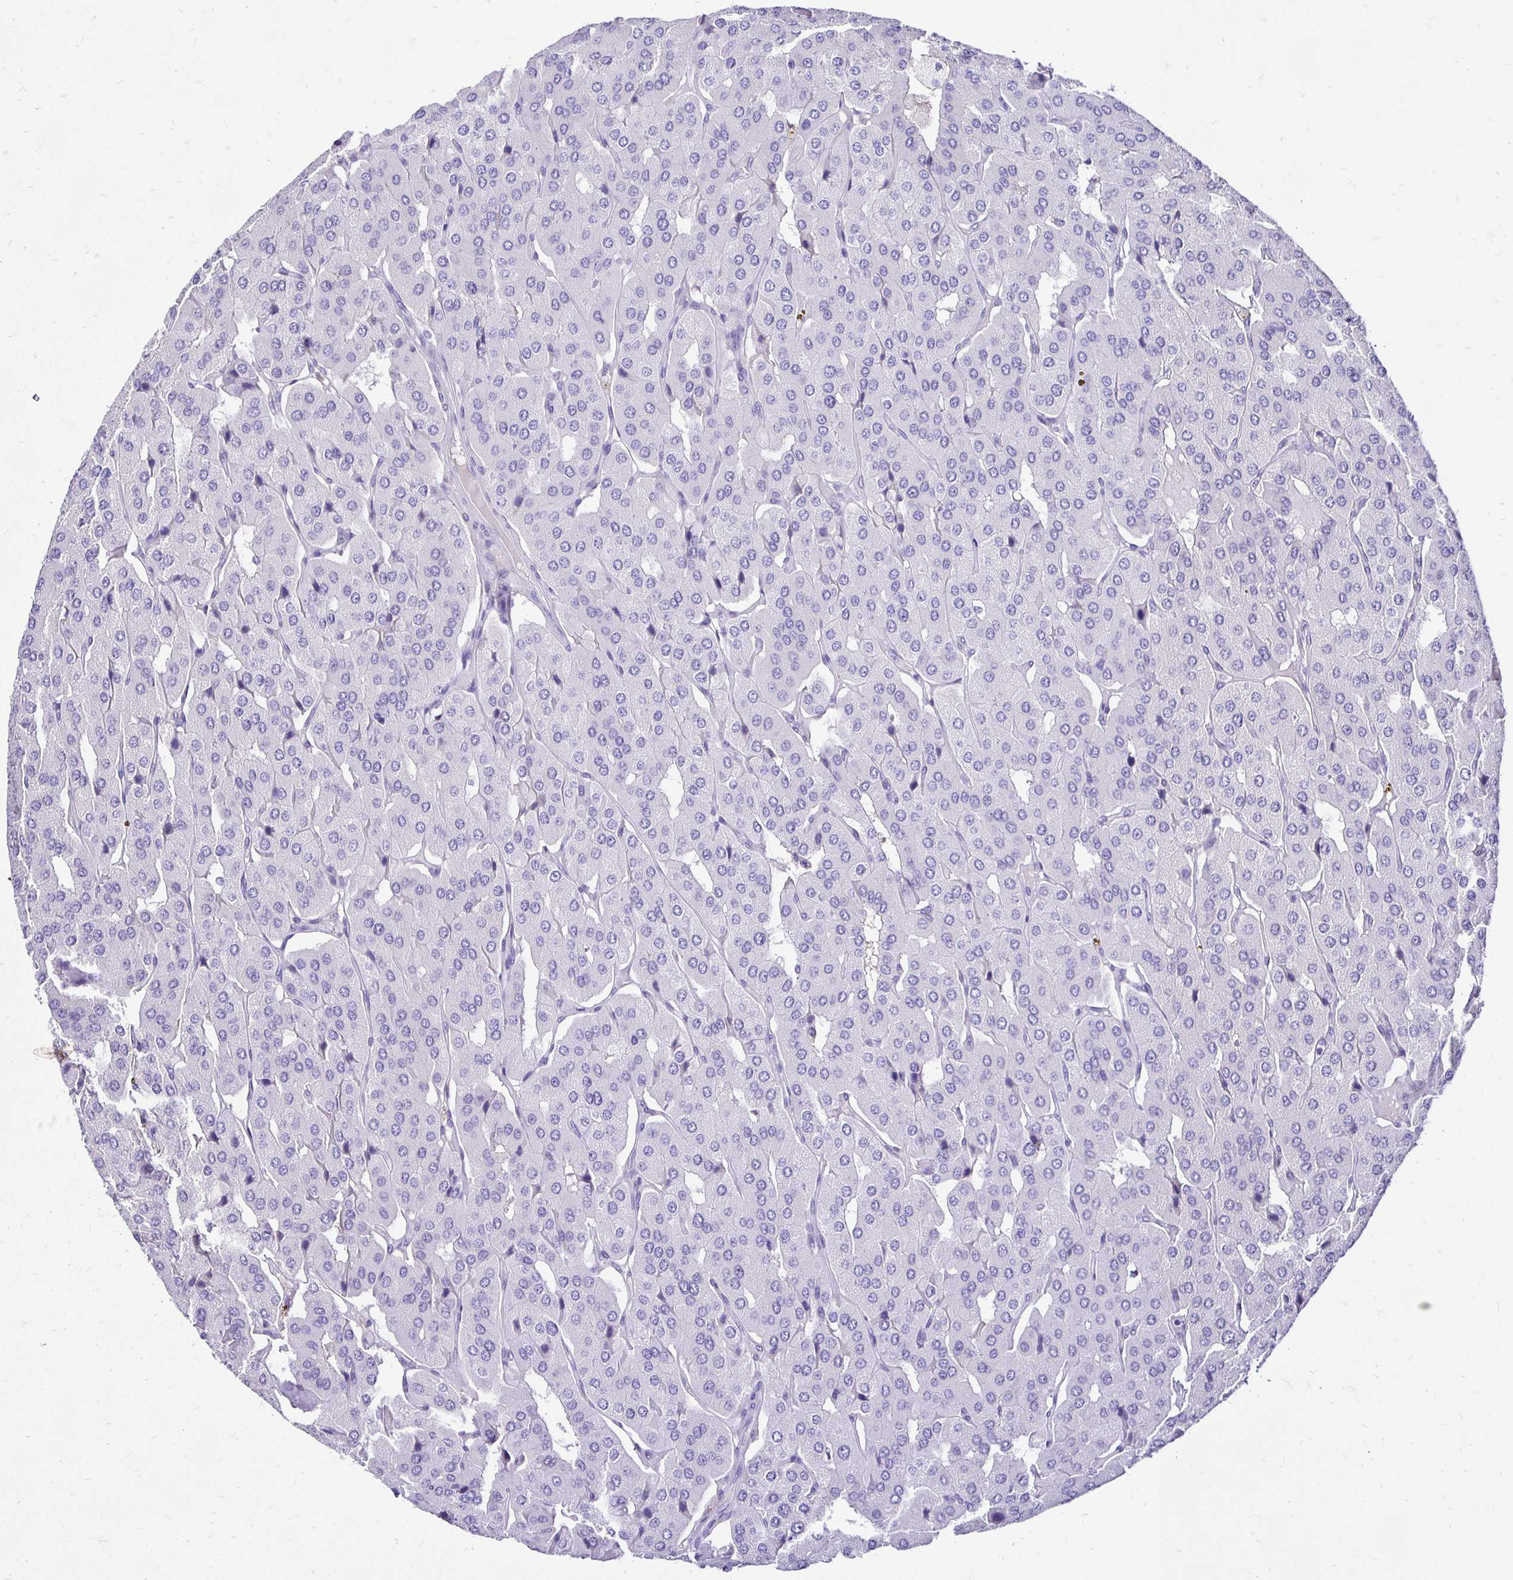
{"staining": {"intensity": "negative", "quantity": "none", "location": "none"}, "tissue": "parathyroid gland", "cell_type": "Glandular cells", "image_type": "normal", "snomed": [{"axis": "morphology", "description": "Normal tissue, NOS"}, {"axis": "morphology", "description": "Adenoma, NOS"}, {"axis": "topography", "description": "Parathyroid gland"}], "caption": "Immunohistochemistry (IHC) of normal human parathyroid gland displays no staining in glandular cells.", "gene": "TAF1D", "patient": {"sex": "female", "age": 86}}